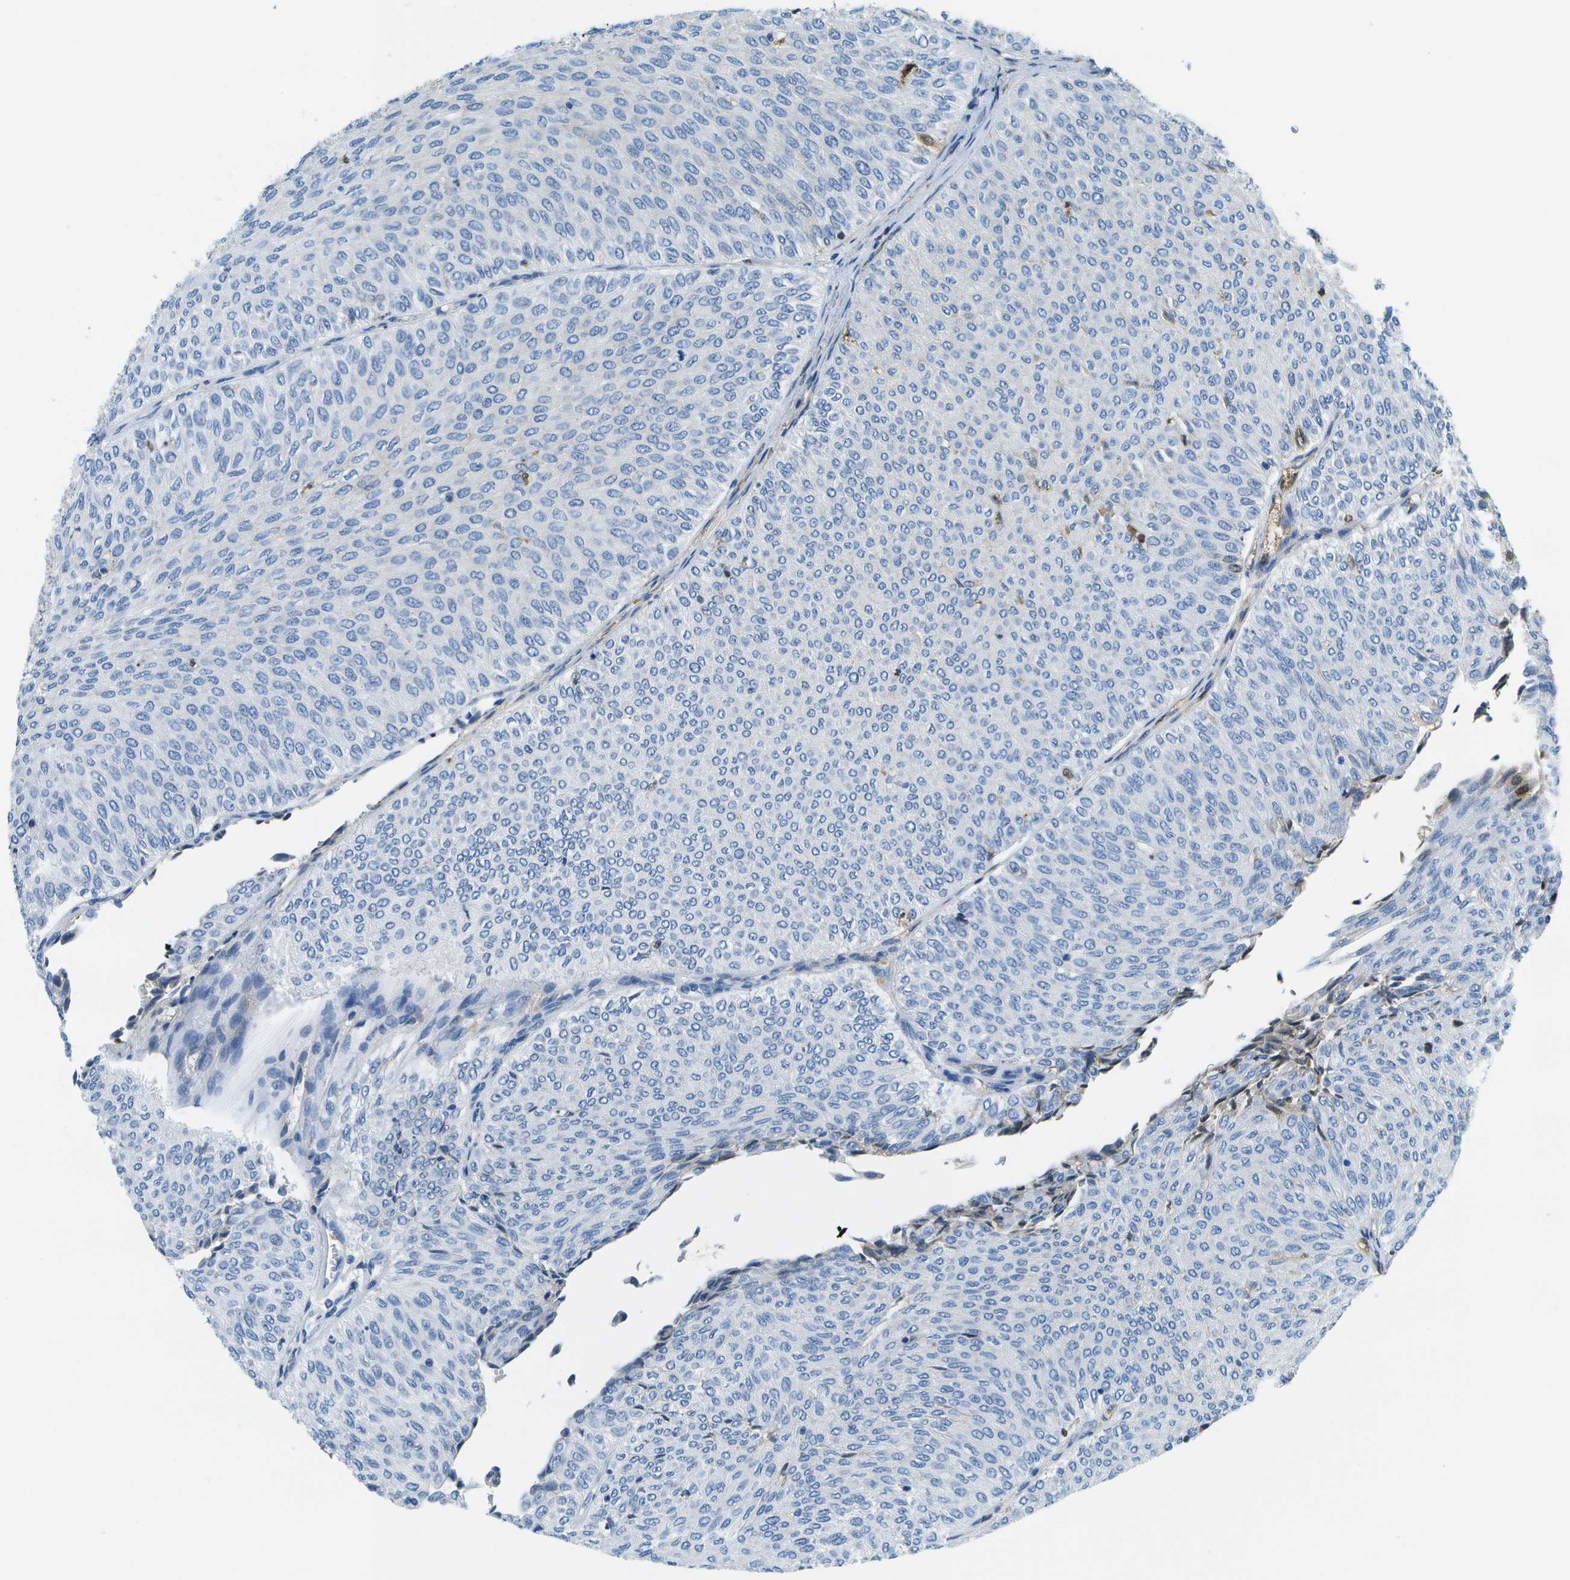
{"staining": {"intensity": "negative", "quantity": "none", "location": "none"}, "tissue": "urothelial cancer", "cell_type": "Tumor cells", "image_type": "cancer", "snomed": [{"axis": "morphology", "description": "Urothelial carcinoma, Low grade"}, {"axis": "topography", "description": "Urinary bladder"}], "caption": "DAB immunohistochemical staining of urothelial cancer exhibits no significant expression in tumor cells. (Stains: DAB IHC with hematoxylin counter stain, Microscopy: brightfield microscopy at high magnification).", "gene": "SERPINA1", "patient": {"sex": "male", "age": 78}}